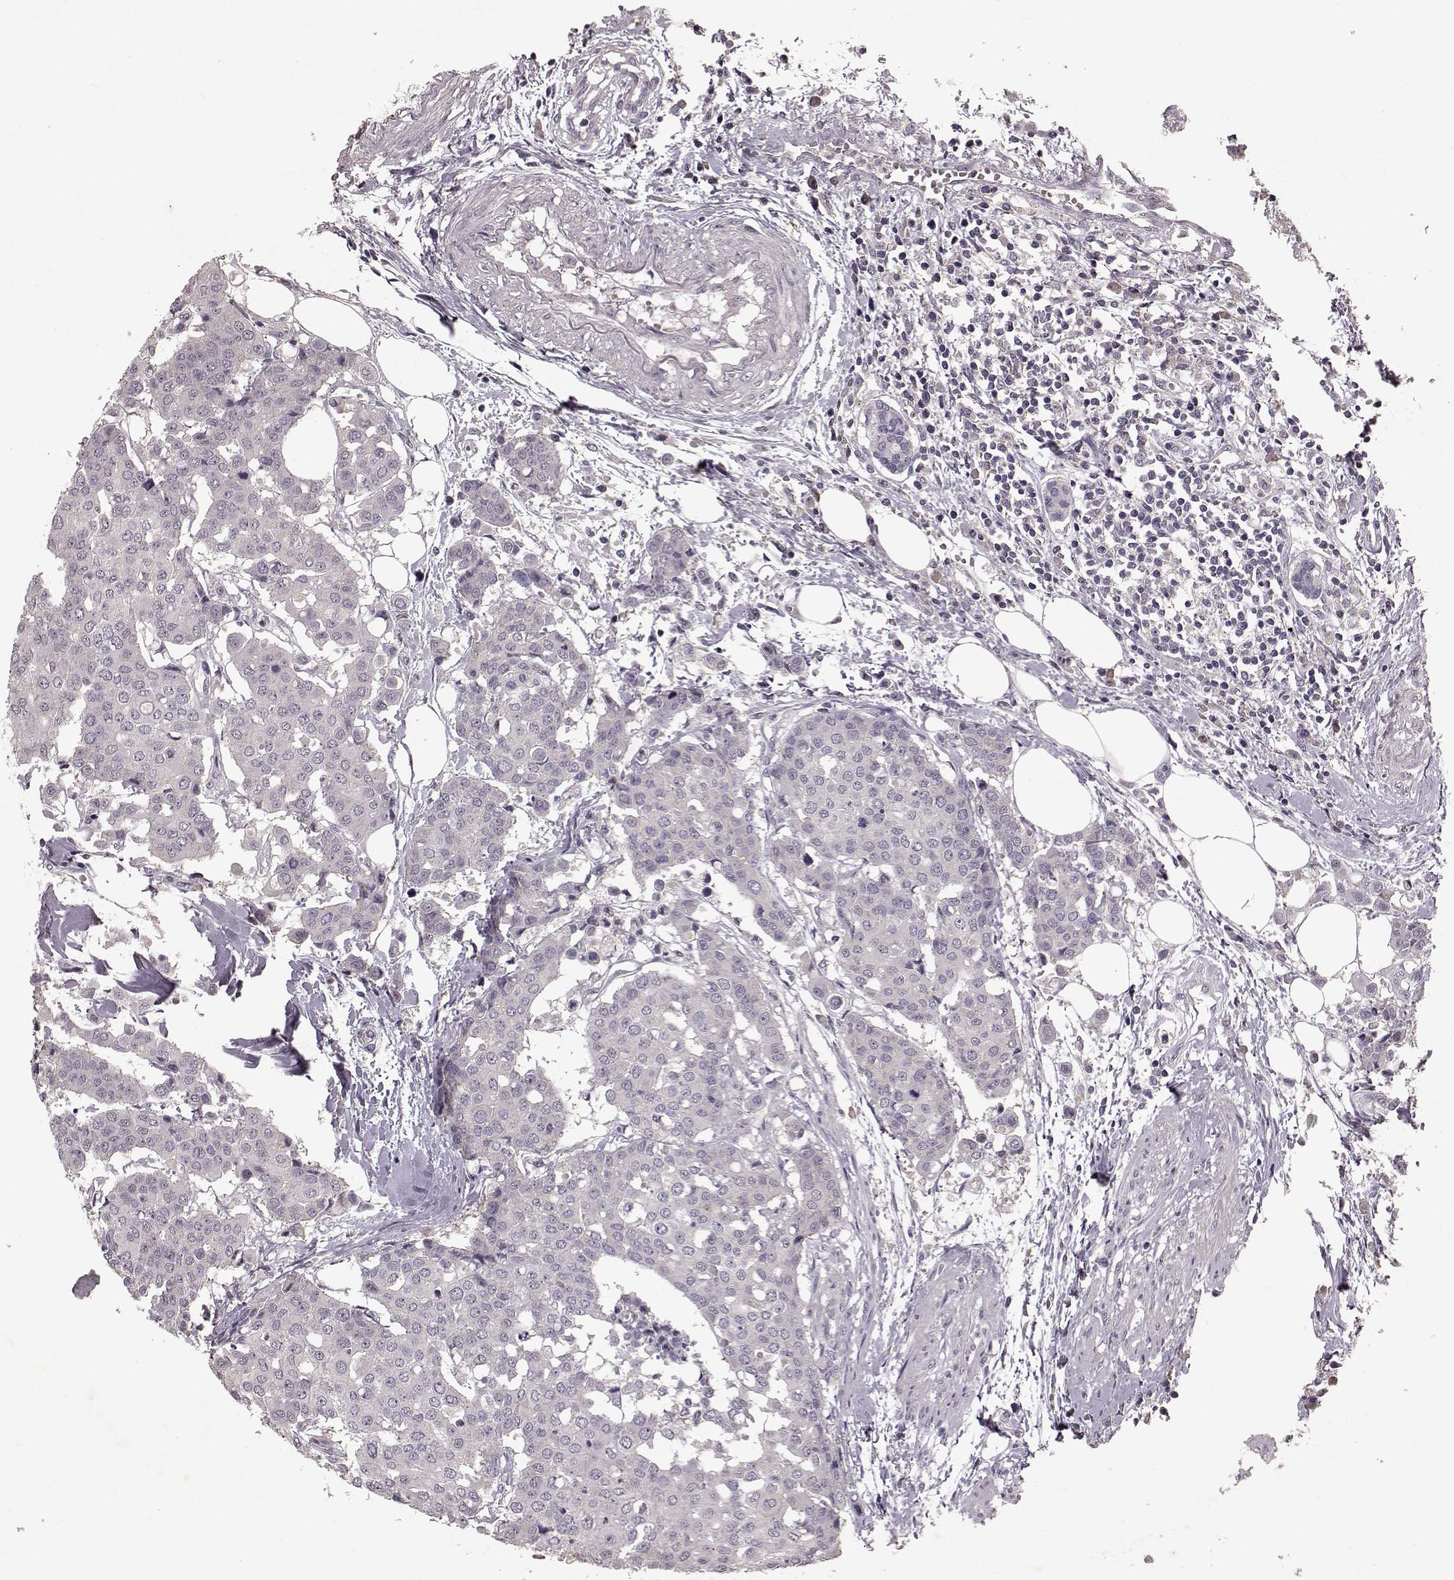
{"staining": {"intensity": "negative", "quantity": "none", "location": "none"}, "tissue": "carcinoid", "cell_type": "Tumor cells", "image_type": "cancer", "snomed": [{"axis": "morphology", "description": "Carcinoid, malignant, NOS"}, {"axis": "topography", "description": "Colon"}], "caption": "IHC histopathology image of carcinoid stained for a protein (brown), which shows no expression in tumor cells.", "gene": "FRRS1L", "patient": {"sex": "male", "age": 81}}